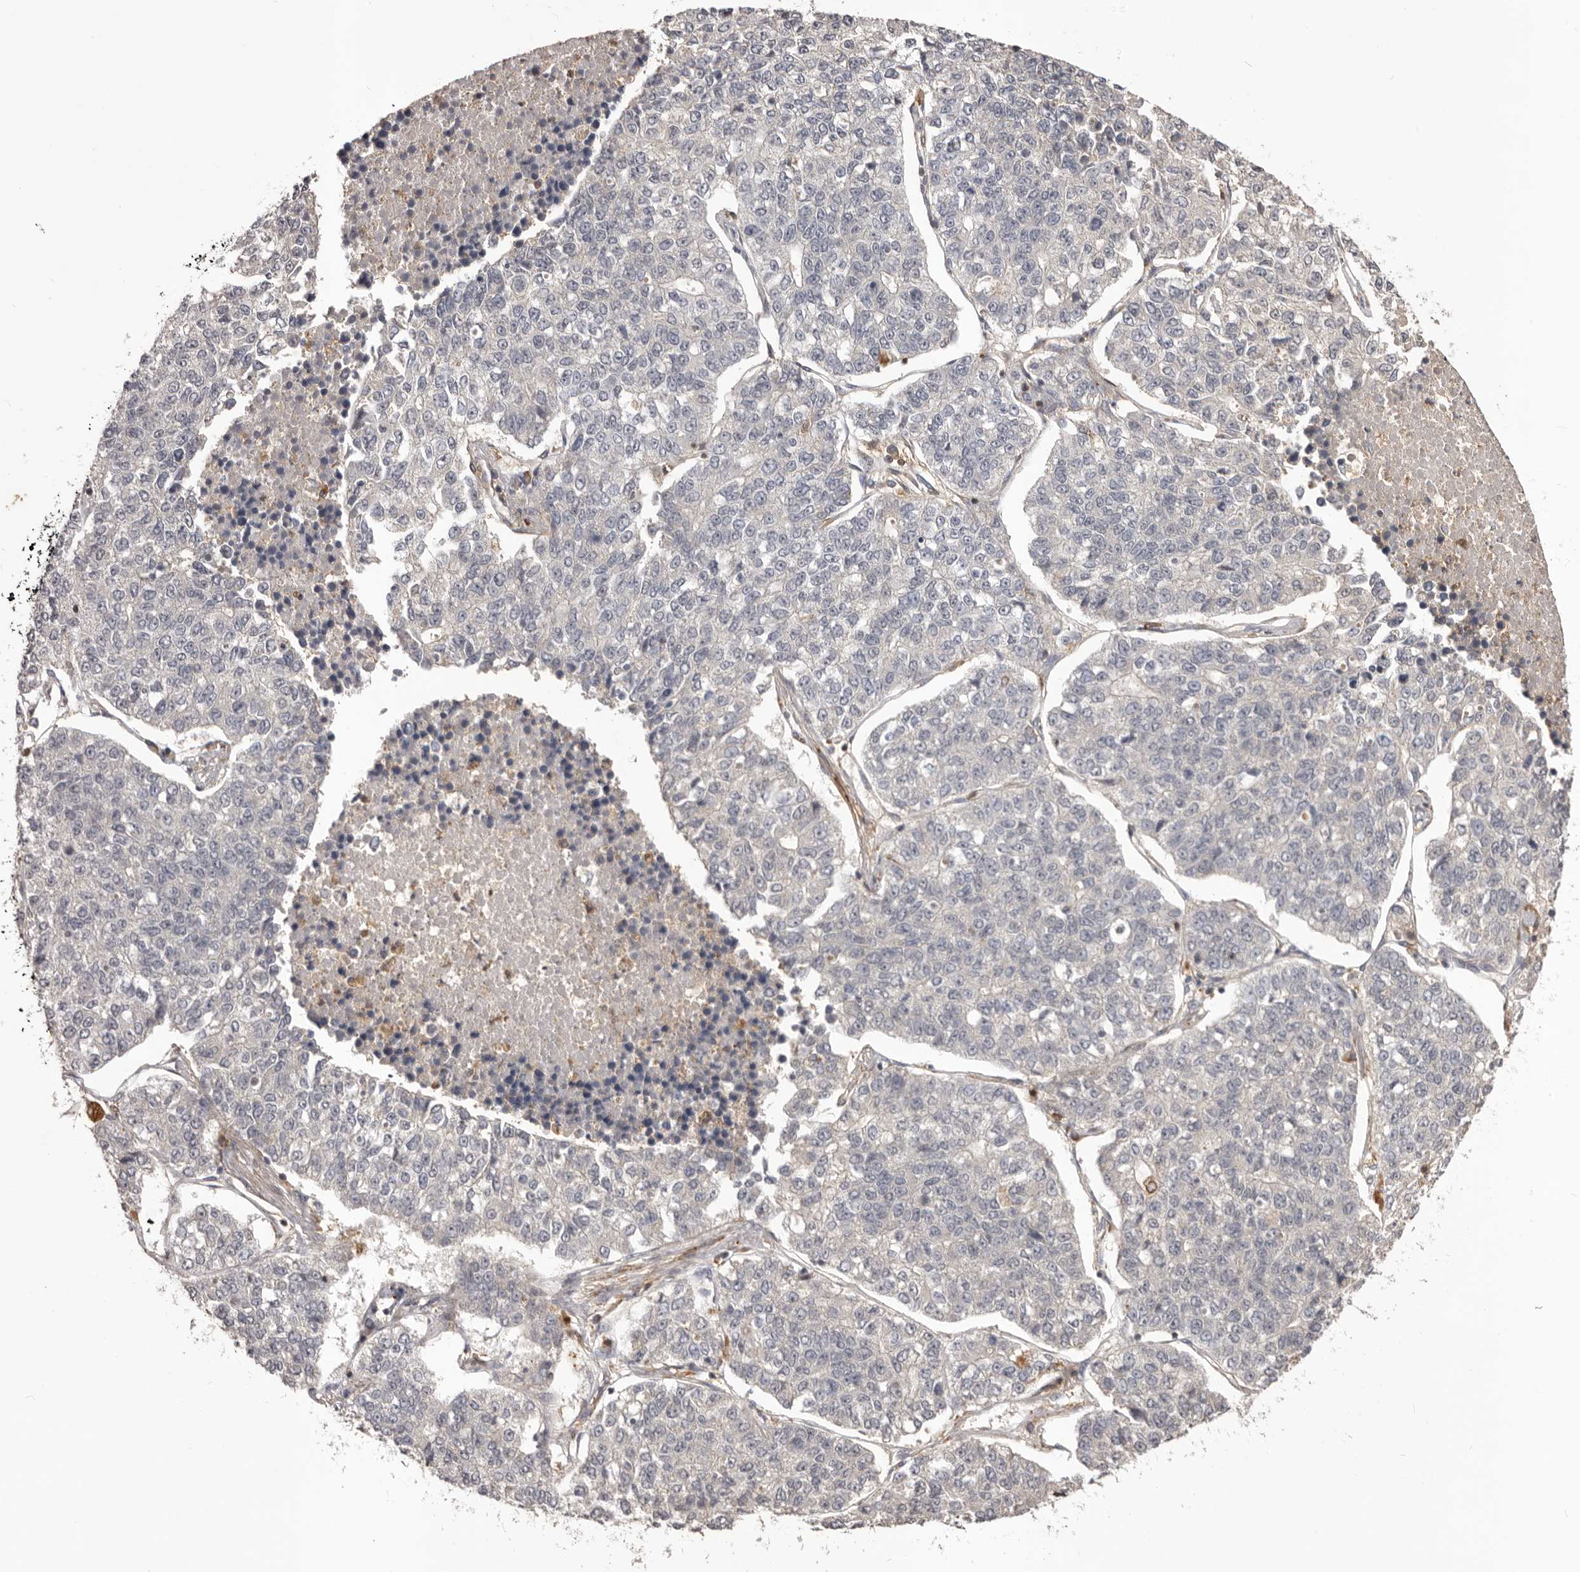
{"staining": {"intensity": "negative", "quantity": "none", "location": "none"}, "tissue": "lung cancer", "cell_type": "Tumor cells", "image_type": "cancer", "snomed": [{"axis": "morphology", "description": "Adenocarcinoma, NOS"}, {"axis": "topography", "description": "Lung"}], "caption": "An immunohistochemistry histopathology image of lung adenocarcinoma is shown. There is no staining in tumor cells of lung adenocarcinoma.", "gene": "GLIPR2", "patient": {"sex": "male", "age": 49}}